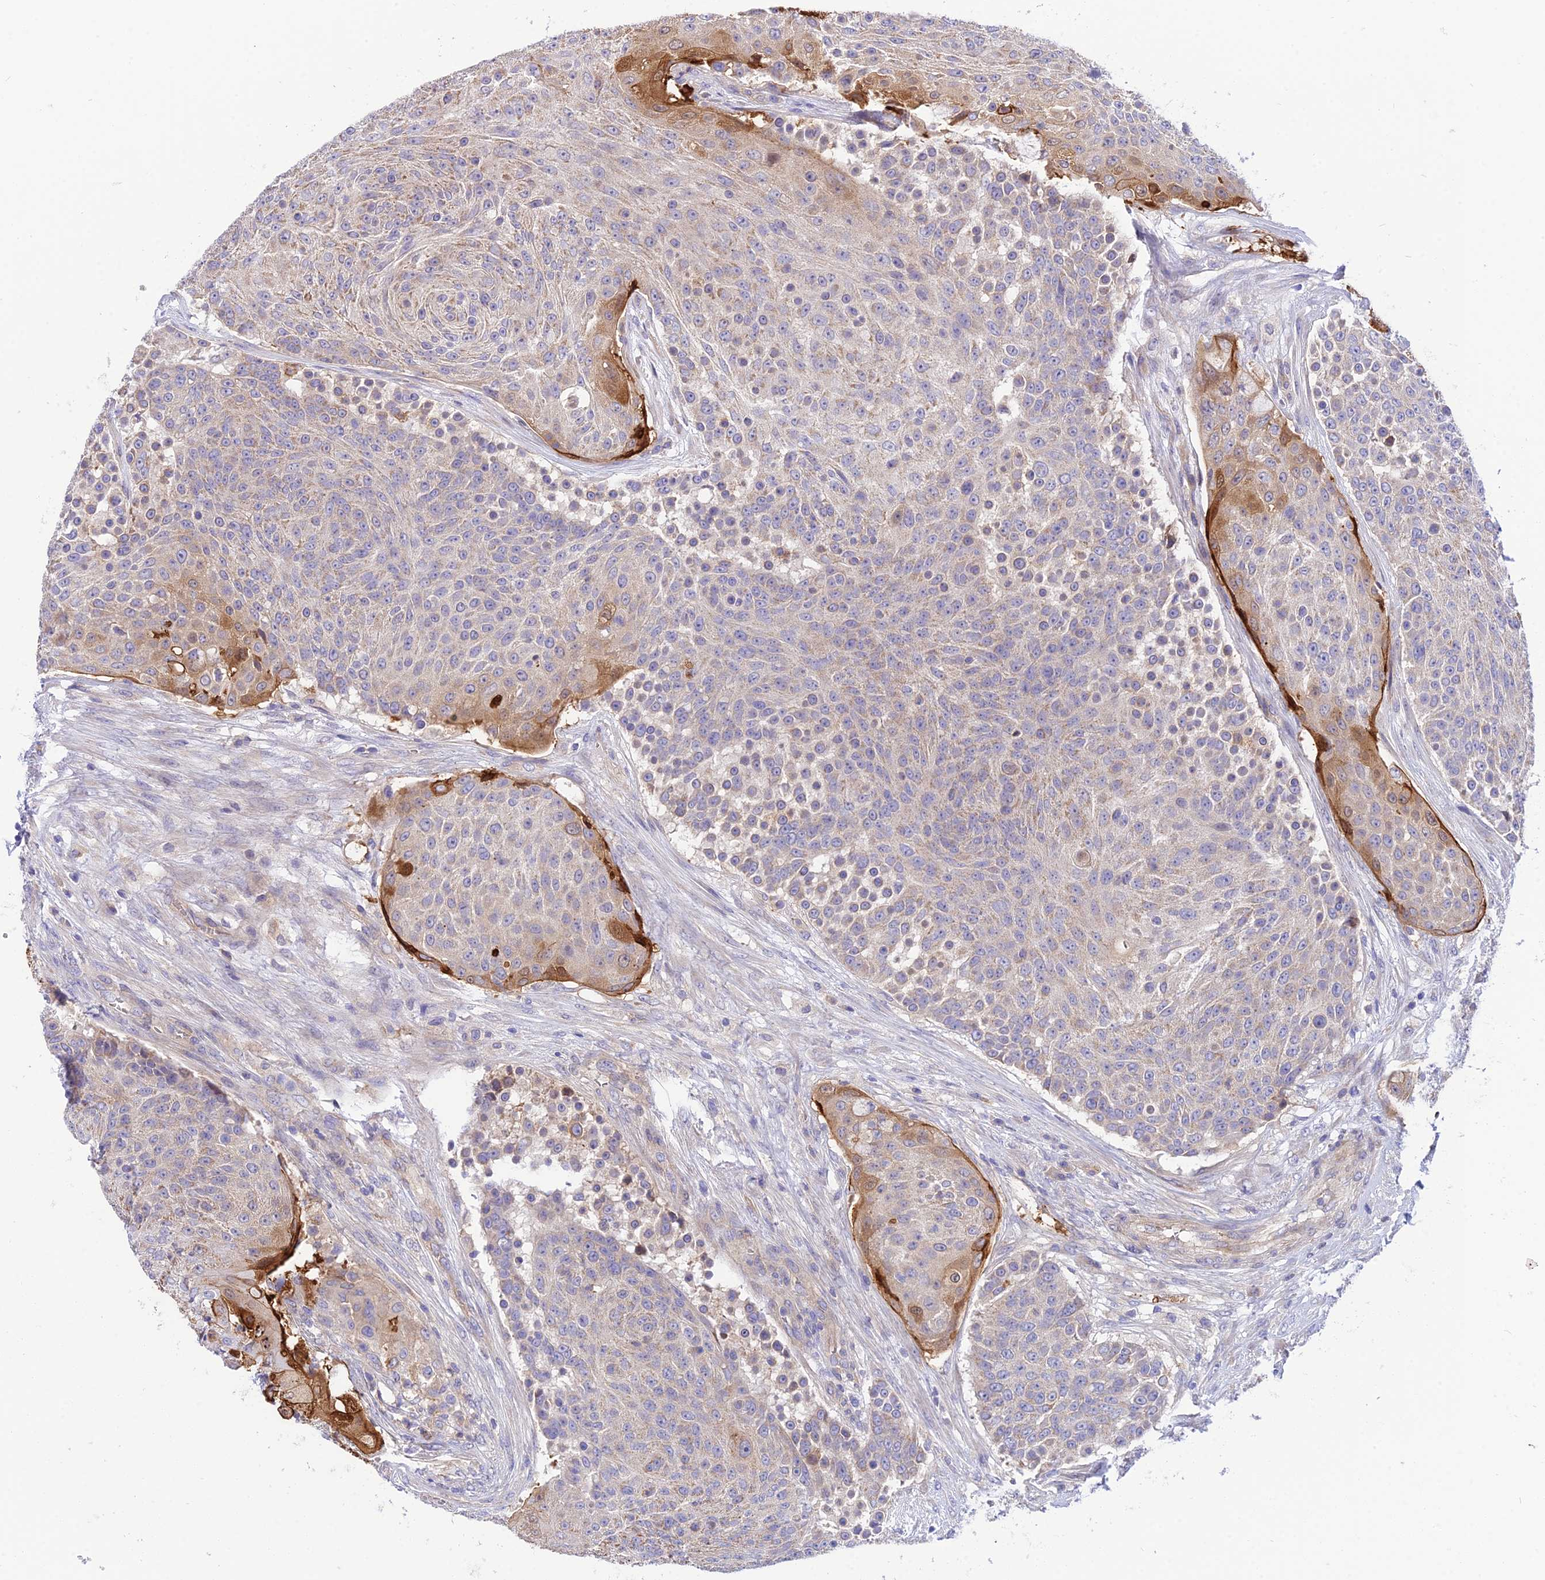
{"staining": {"intensity": "strong", "quantity": "<25%", "location": "cytoplasmic/membranous"}, "tissue": "urothelial cancer", "cell_type": "Tumor cells", "image_type": "cancer", "snomed": [{"axis": "morphology", "description": "Urothelial carcinoma, High grade"}, {"axis": "topography", "description": "Urinary bladder"}], "caption": "High-grade urothelial carcinoma tissue displays strong cytoplasmic/membranous expression in approximately <25% of tumor cells, visualized by immunohistochemistry.", "gene": "TRIM43B", "patient": {"sex": "female", "age": 63}}